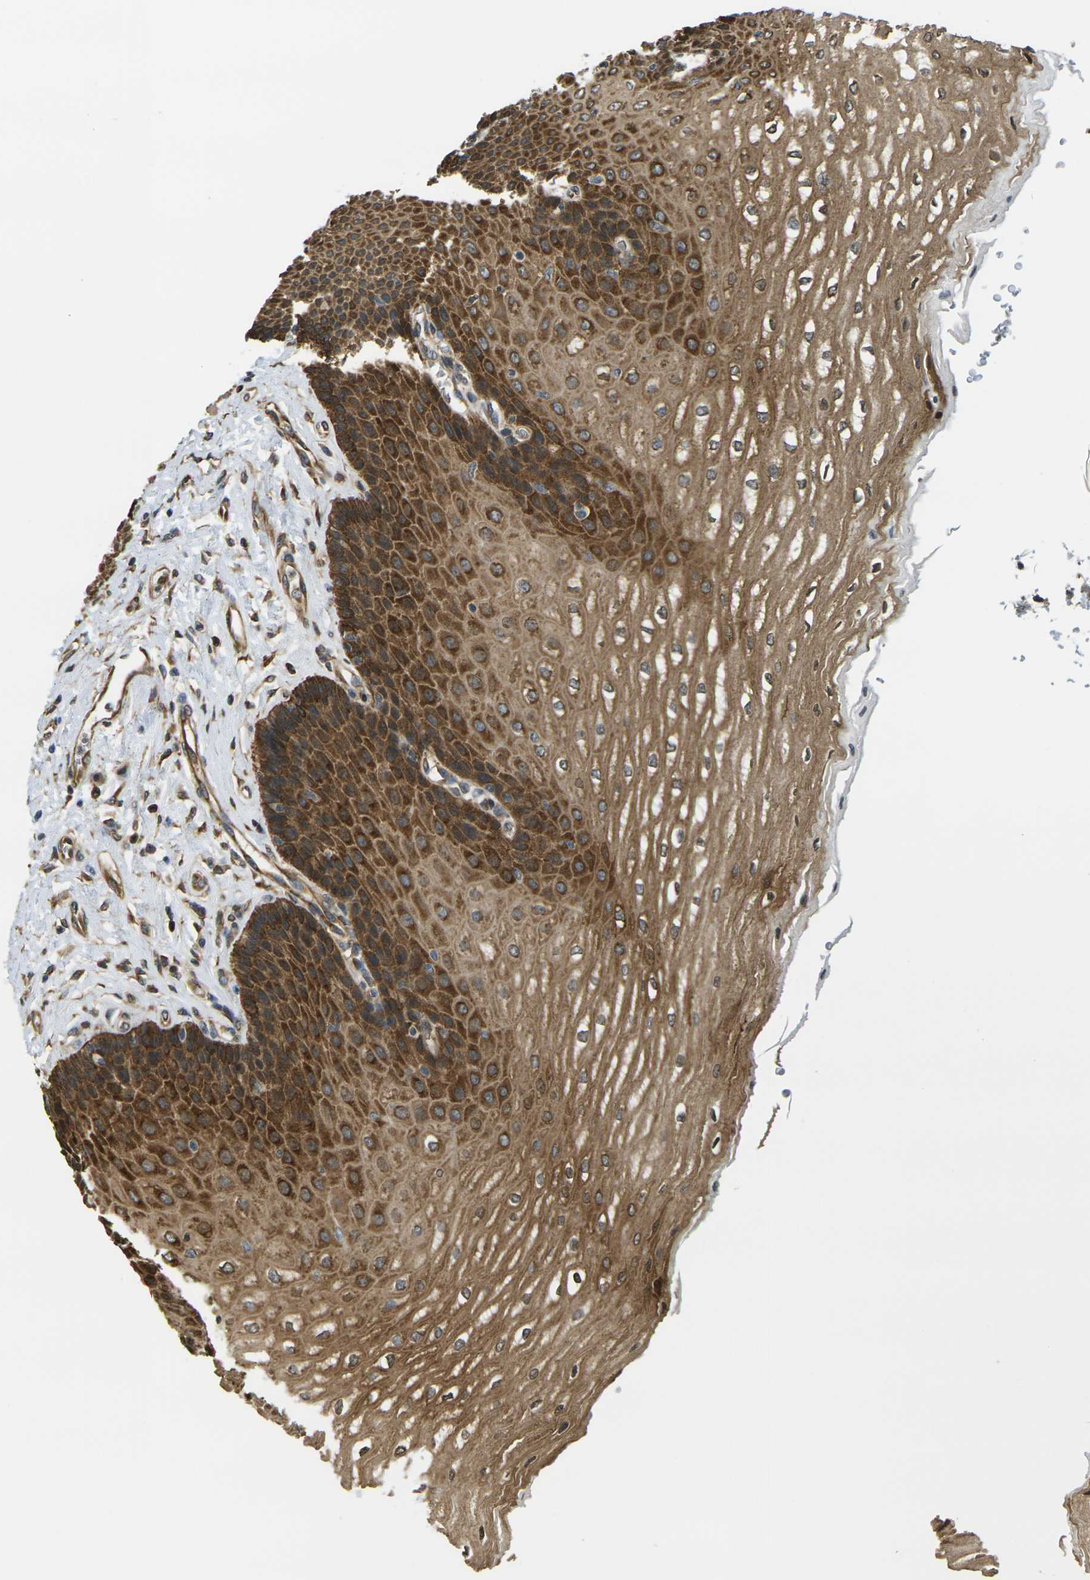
{"staining": {"intensity": "strong", "quantity": ">75%", "location": "cytoplasmic/membranous"}, "tissue": "esophagus", "cell_type": "Squamous epithelial cells", "image_type": "normal", "snomed": [{"axis": "morphology", "description": "Normal tissue, NOS"}, {"axis": "topography", "description": "Esophagus"}], "caption": "Immunohistochemistry (IHC) photomicrograph of unremarkable esophagus stained for a protein (brown), which reveals high levels of strong cytoplasmic/membranous staining in about >75% of squamous epithelial cells.", "gene": "CAST", "patient": {"sex": "male", "age": 54}}